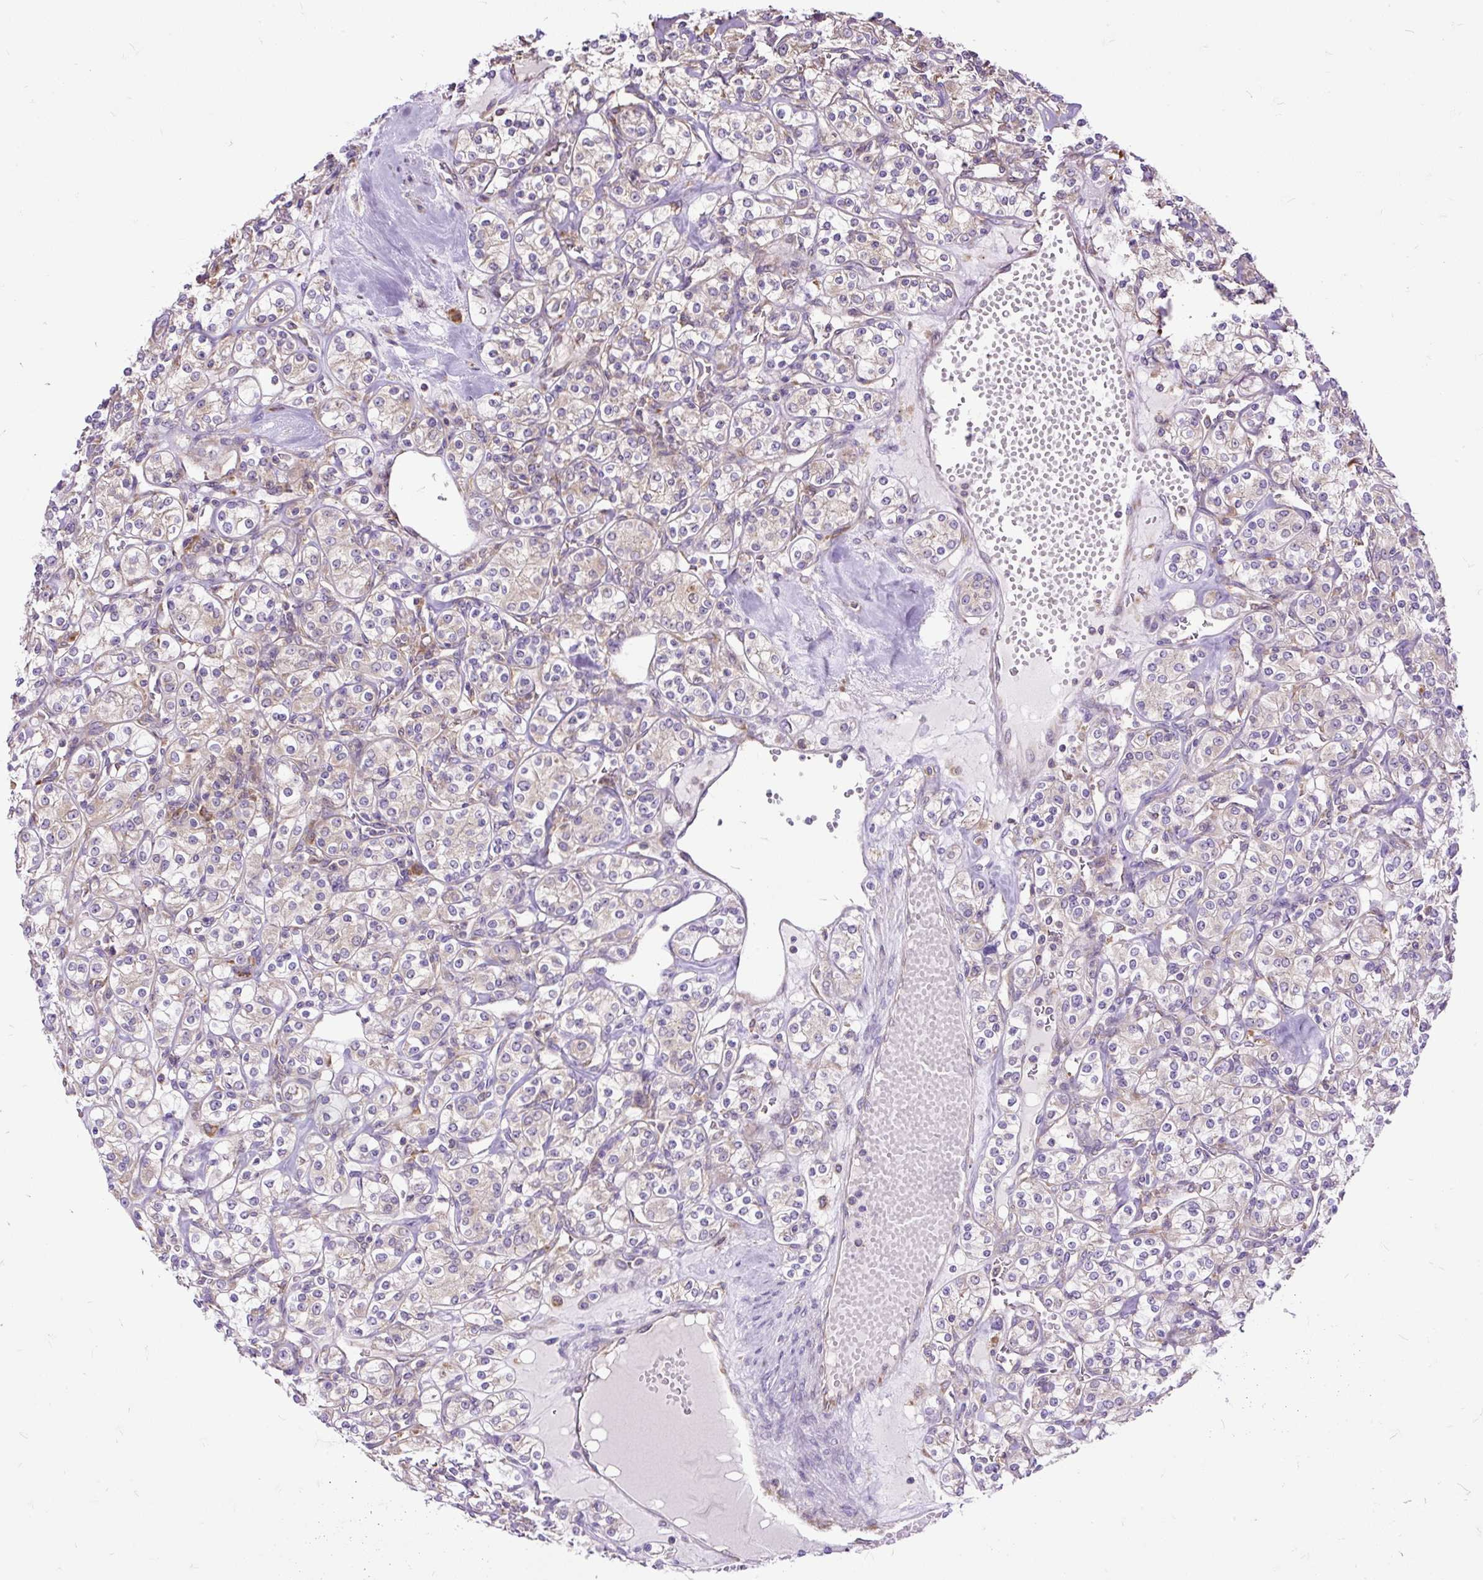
{"staining": {"intensity": "weak", "quantity": "<25%", "location": "cytoplasmic/membranous"}, "tissue": "renal cancer", "cell_type": "Tumor cells", "image_type": "cancer", "snomed": [{"axis": "morphology", "description": "Adenocarcinoma, NOS"}, {"axis": "topography", "description": "Kidney"}], "caption": "Immunohistochemical staining of adenocarcinoma (renal) exhibits no significant staining in tumor cells.", "gene": "RPS5", "patient": {"sex": "male", "age": 77}}